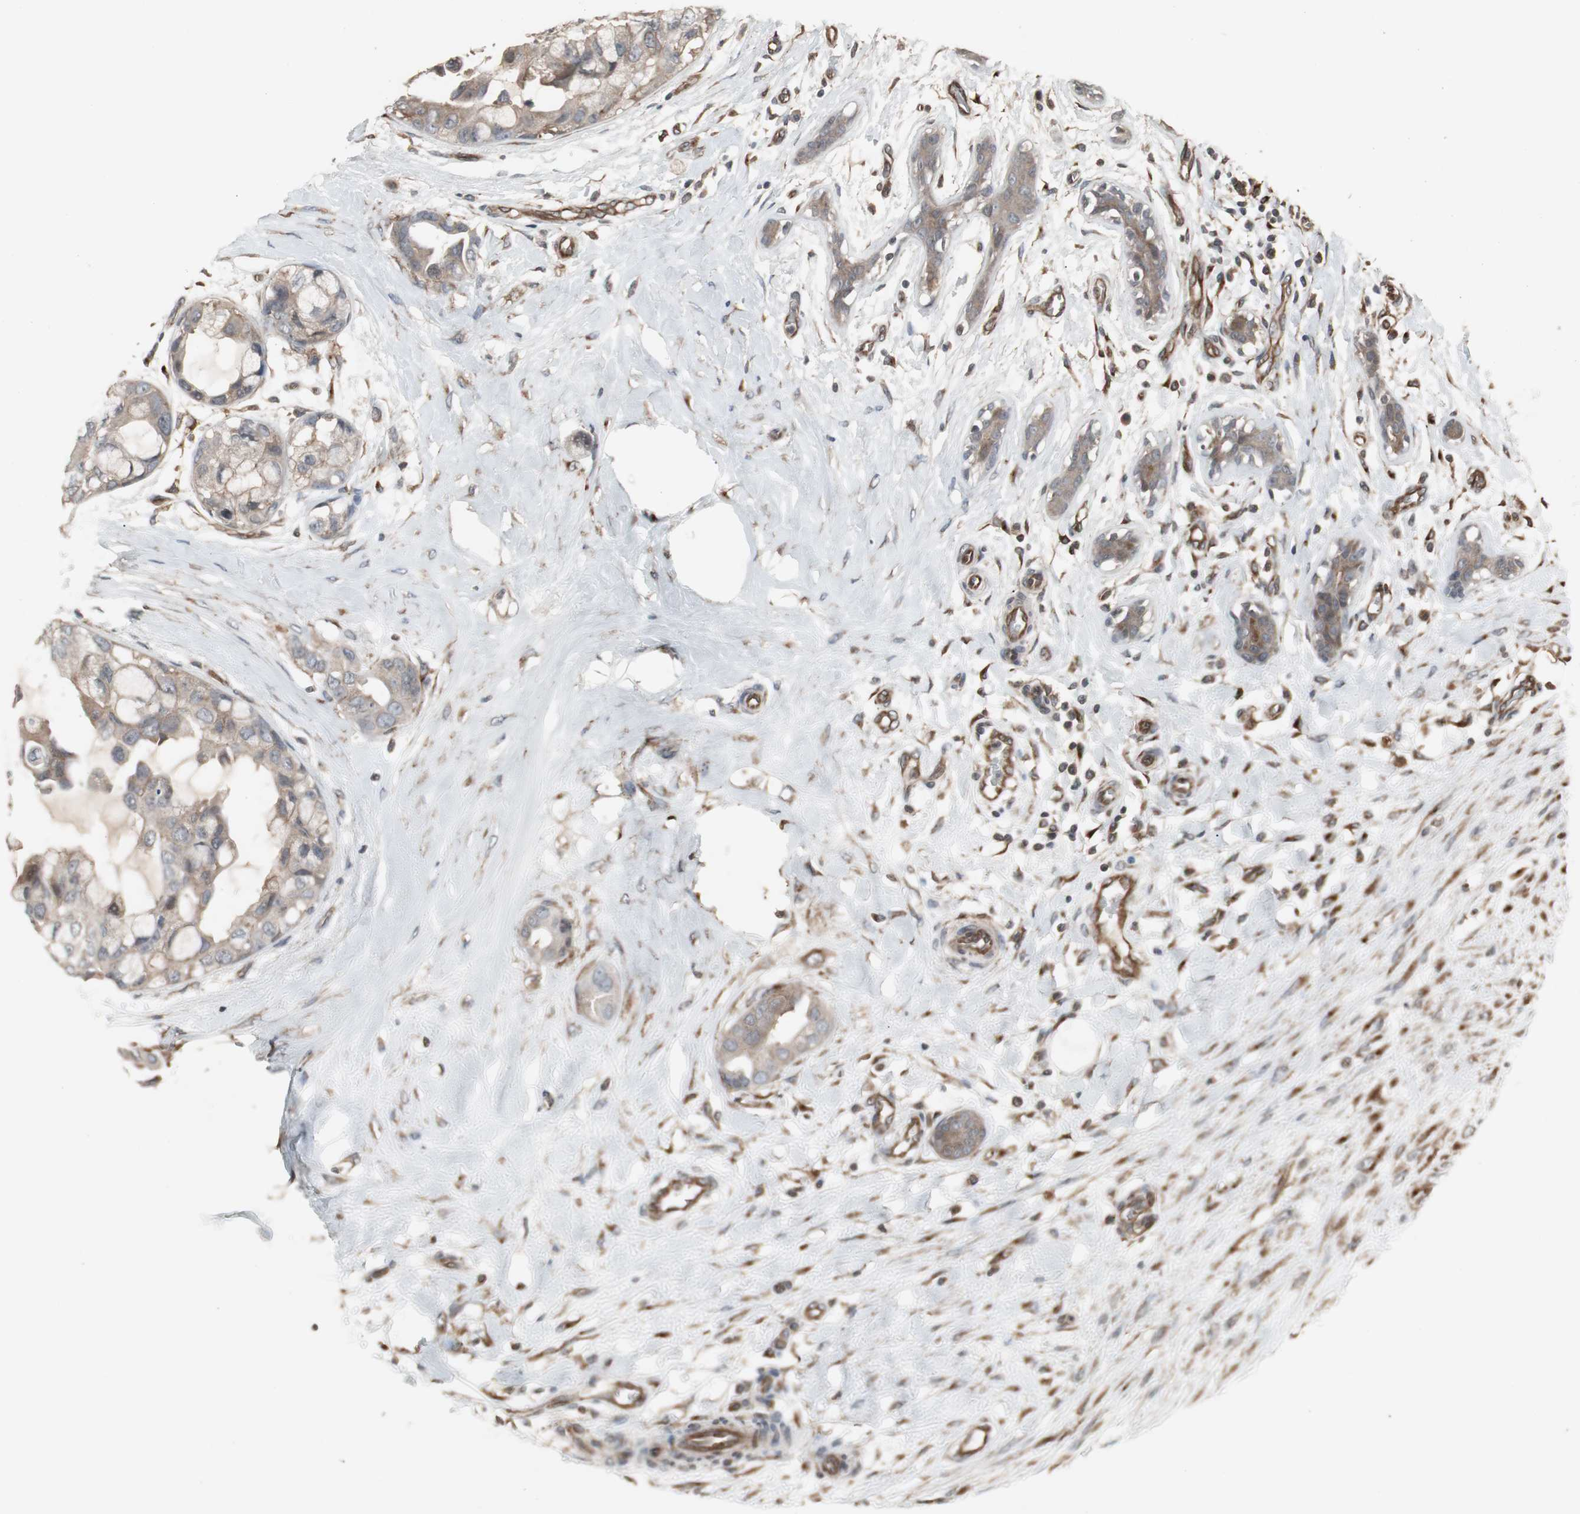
{"staining": {"intensity": "moderate", "quantity": ">75%", "location": "cytoplasmic/membranous"}, "tissue": "breast cancer", "cell_type": "Tumor cells", "image_type": "cancer", "snomed": [{"axis": "morphology", "description": "Duct carcinoma"}, {"axis": "topography", "description": "Breast"}], "caption": "Breast intraductal carcinoma stained for a protein (brown) reveals moderate cytoplasmic/membranous positive staining in about >75% of tumor cells.", "gene": "ATP2B2", "patient": {"sex": "female", "age": 40}}